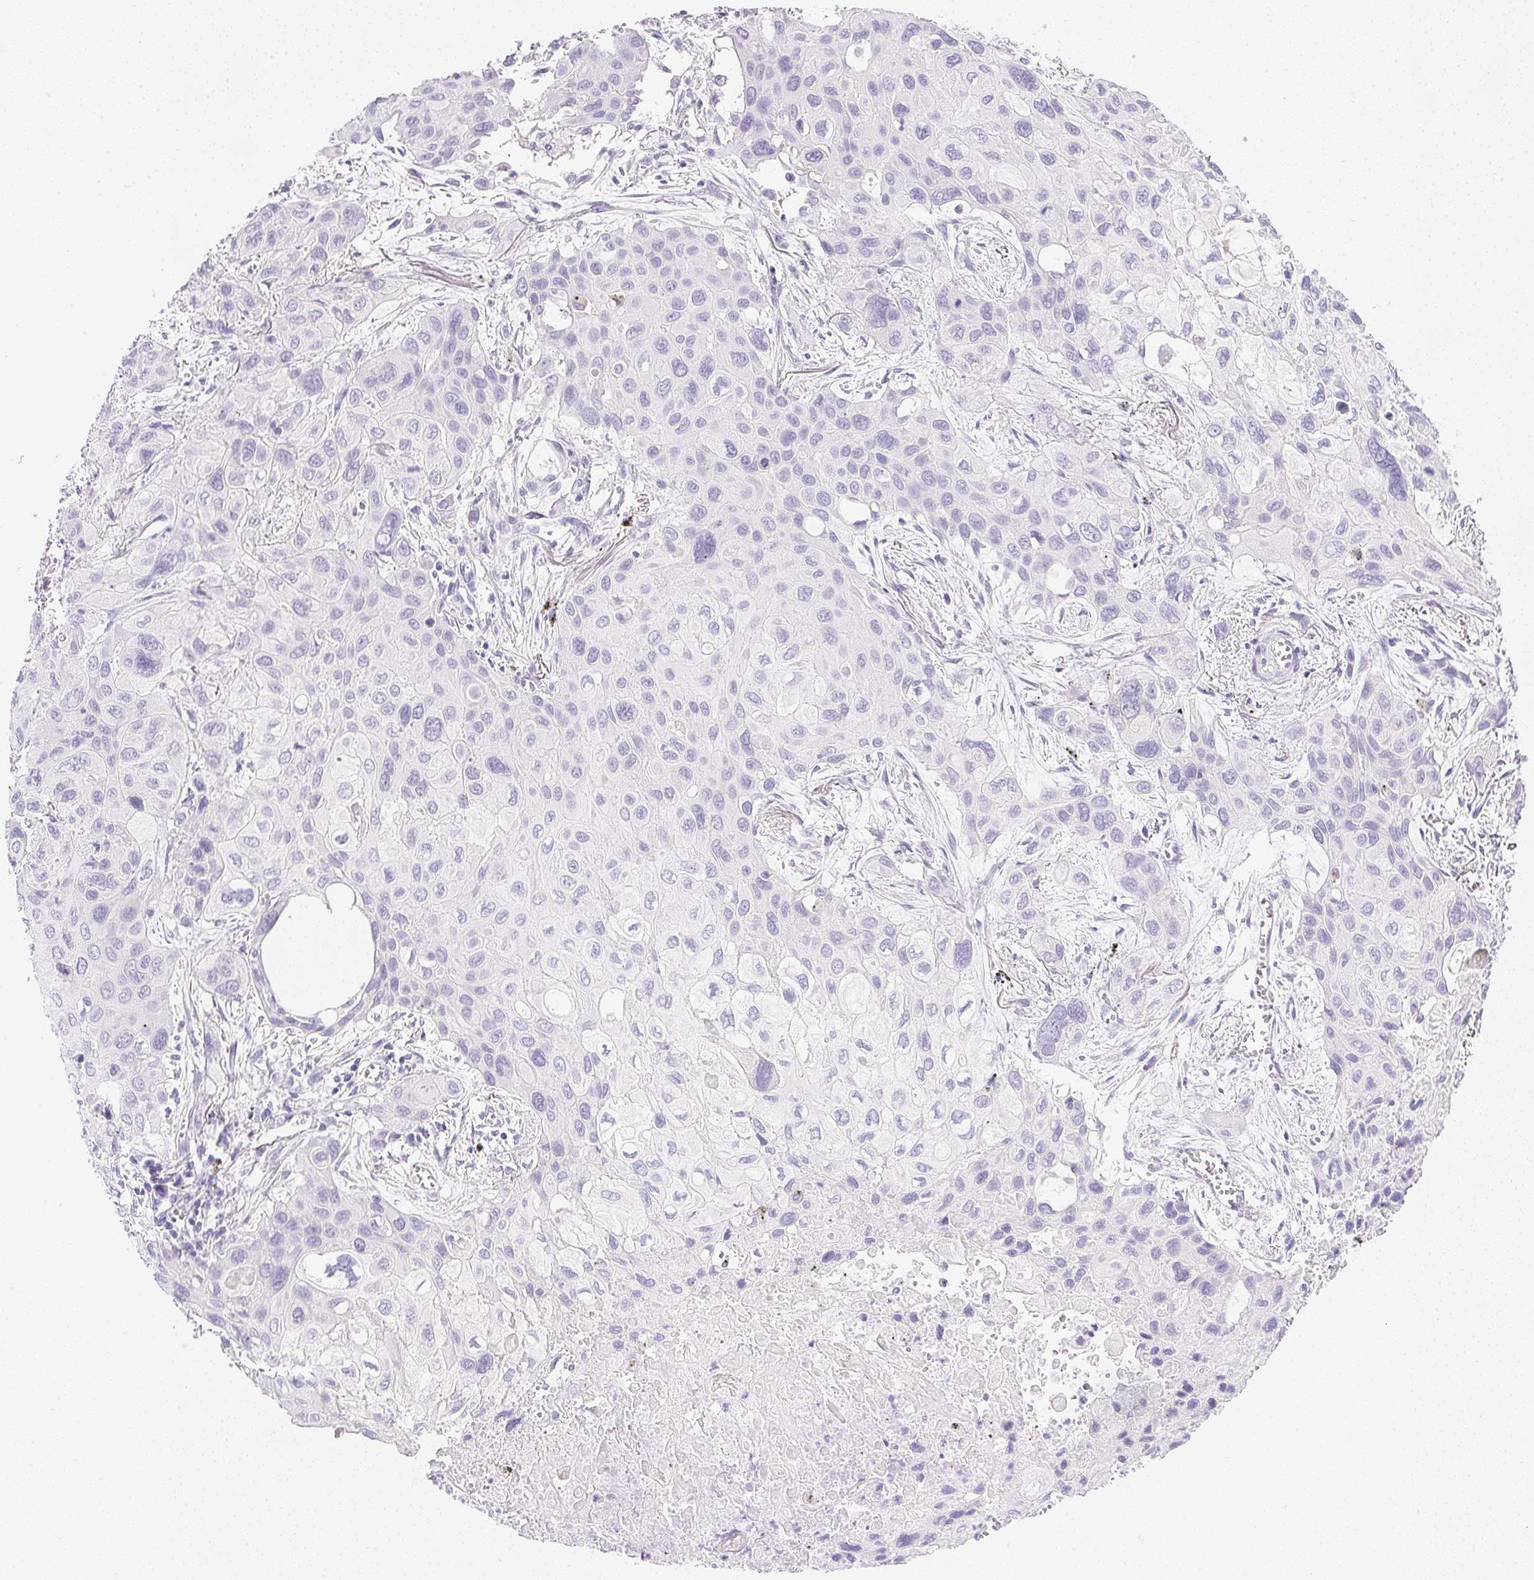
{"staining": {"intensity": "negative", "quantity": "none", "location": "none"}, "tissue": "lung cancer", "cell_type": "Tumor cells", "image_type": "cancer", "snomed": [{"axis": "morphology", "description": "Squamous cell carcinoma, NOS"}, {"axis": "morphology", "description": "Squamous cell carcinoma, metastatic, NOS"}, {"axis": "topography", "description": "Lung"}], "caption": "High magnification brightfield microscopy of lung squamous cell carcinoma stained with DAB (brown) and counterstained with hematoxylin (blue): tumor cells show no significant expression. The staining was performed using DAB (3,3'-diaminobenzidine) to visualize the protein expression in brown, while the nuclei were stained in blue with hematoxylin (Magnification: 20x).", "gene": "CTRL", "patient": {"sex": "male", "age": 59}}